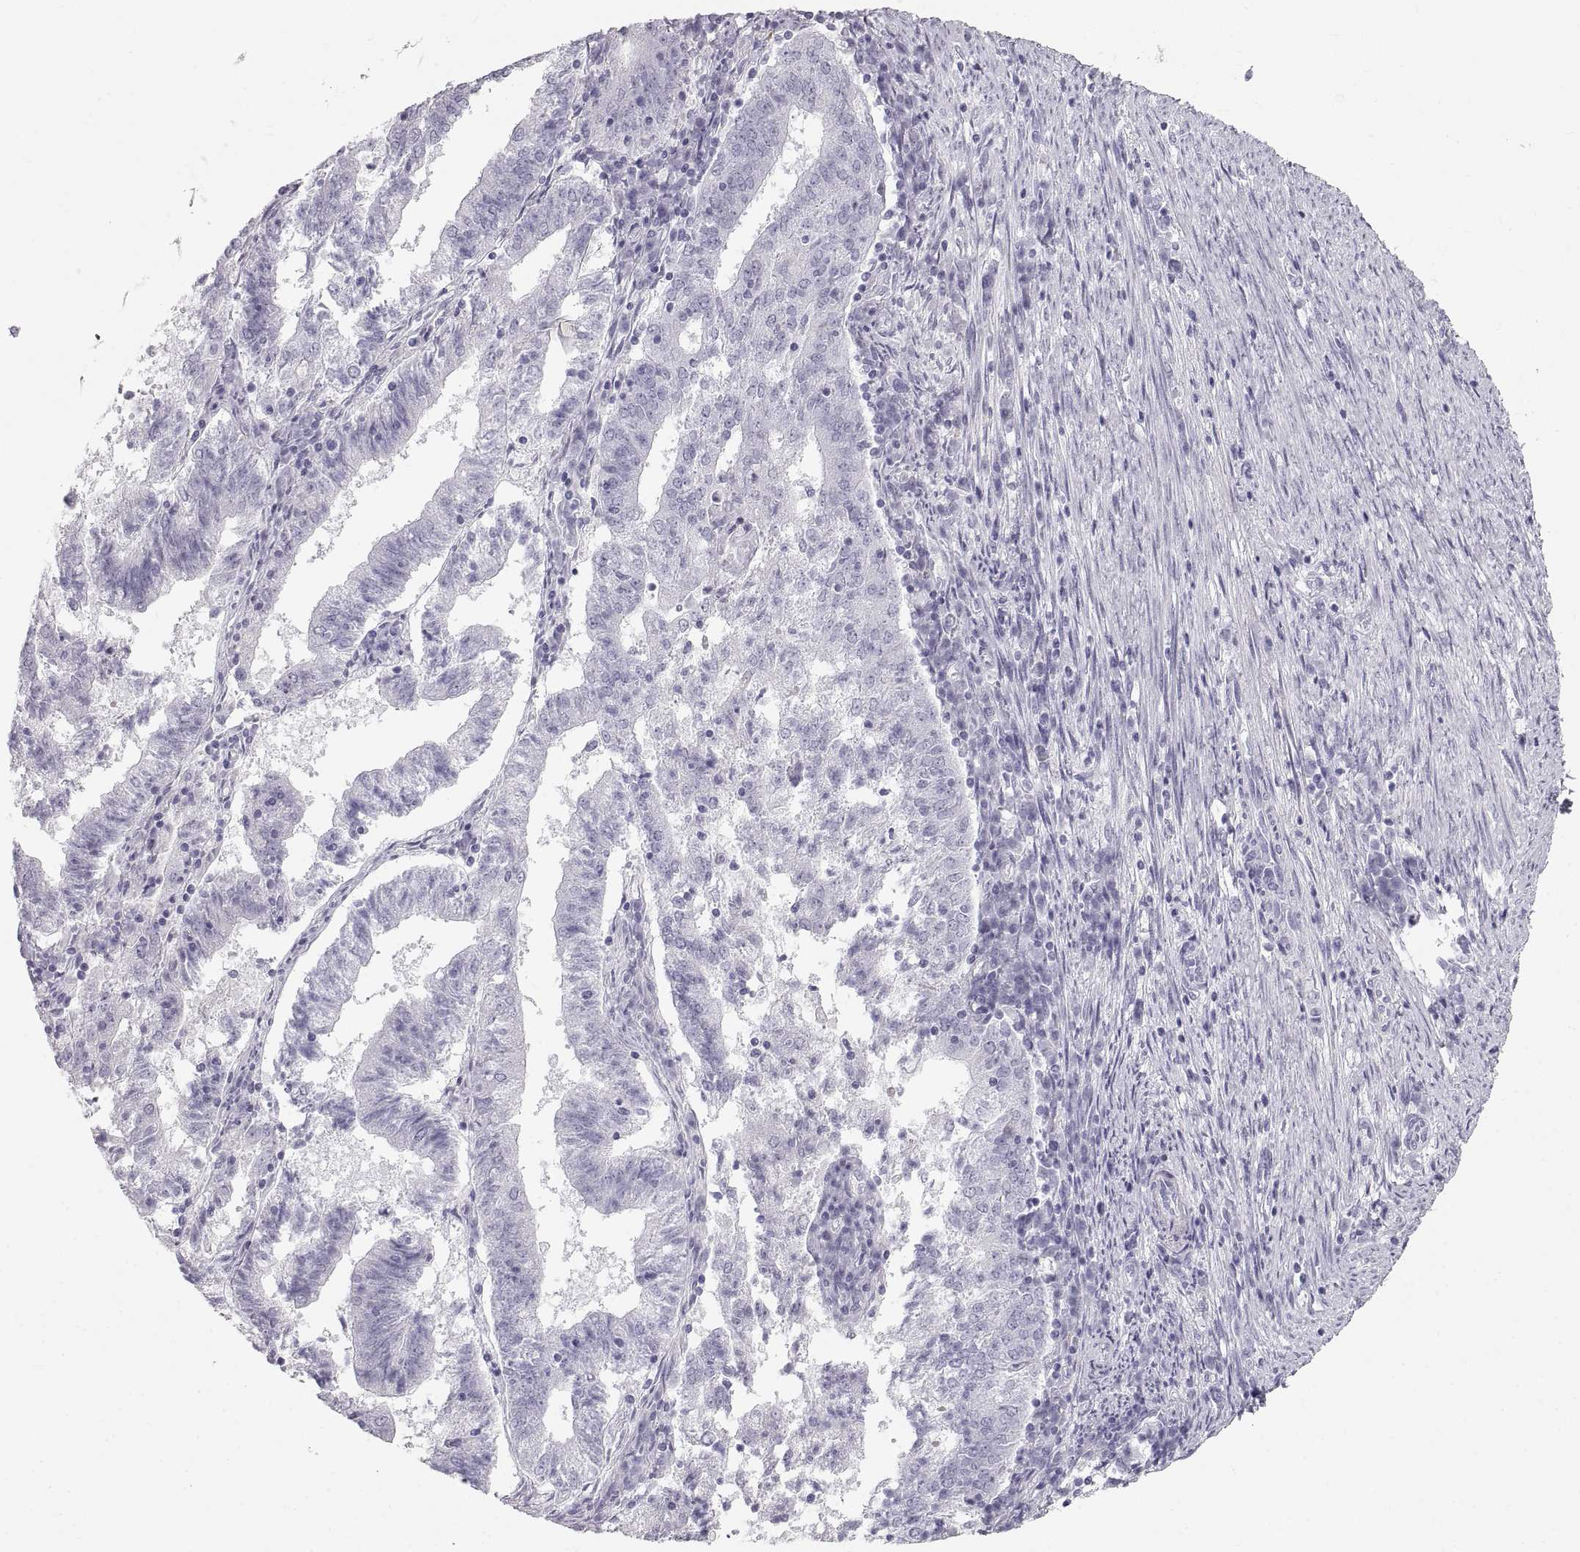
{"staining": {"intensity": "negative", "quantity": "none", "location": "none"}, "tissue": "endometrial cancer", "cell_type": "Tumor cells", "image_type": "cancer", "snomed": [{"axis": "morphology", "description": "Adenocarcinoma, NOS"}, {"axis": "topography", "description": "Endometrium"}], "caption": "Immunohistochemistry photomicrograph of human adenocarcinoma (endometrial) stained for a protein (brown), which displays no expression in tumor cells. Nuclei are stained in blue.", "gene": "CRYAA", "patient": {"sex": "female", "age": 82}}